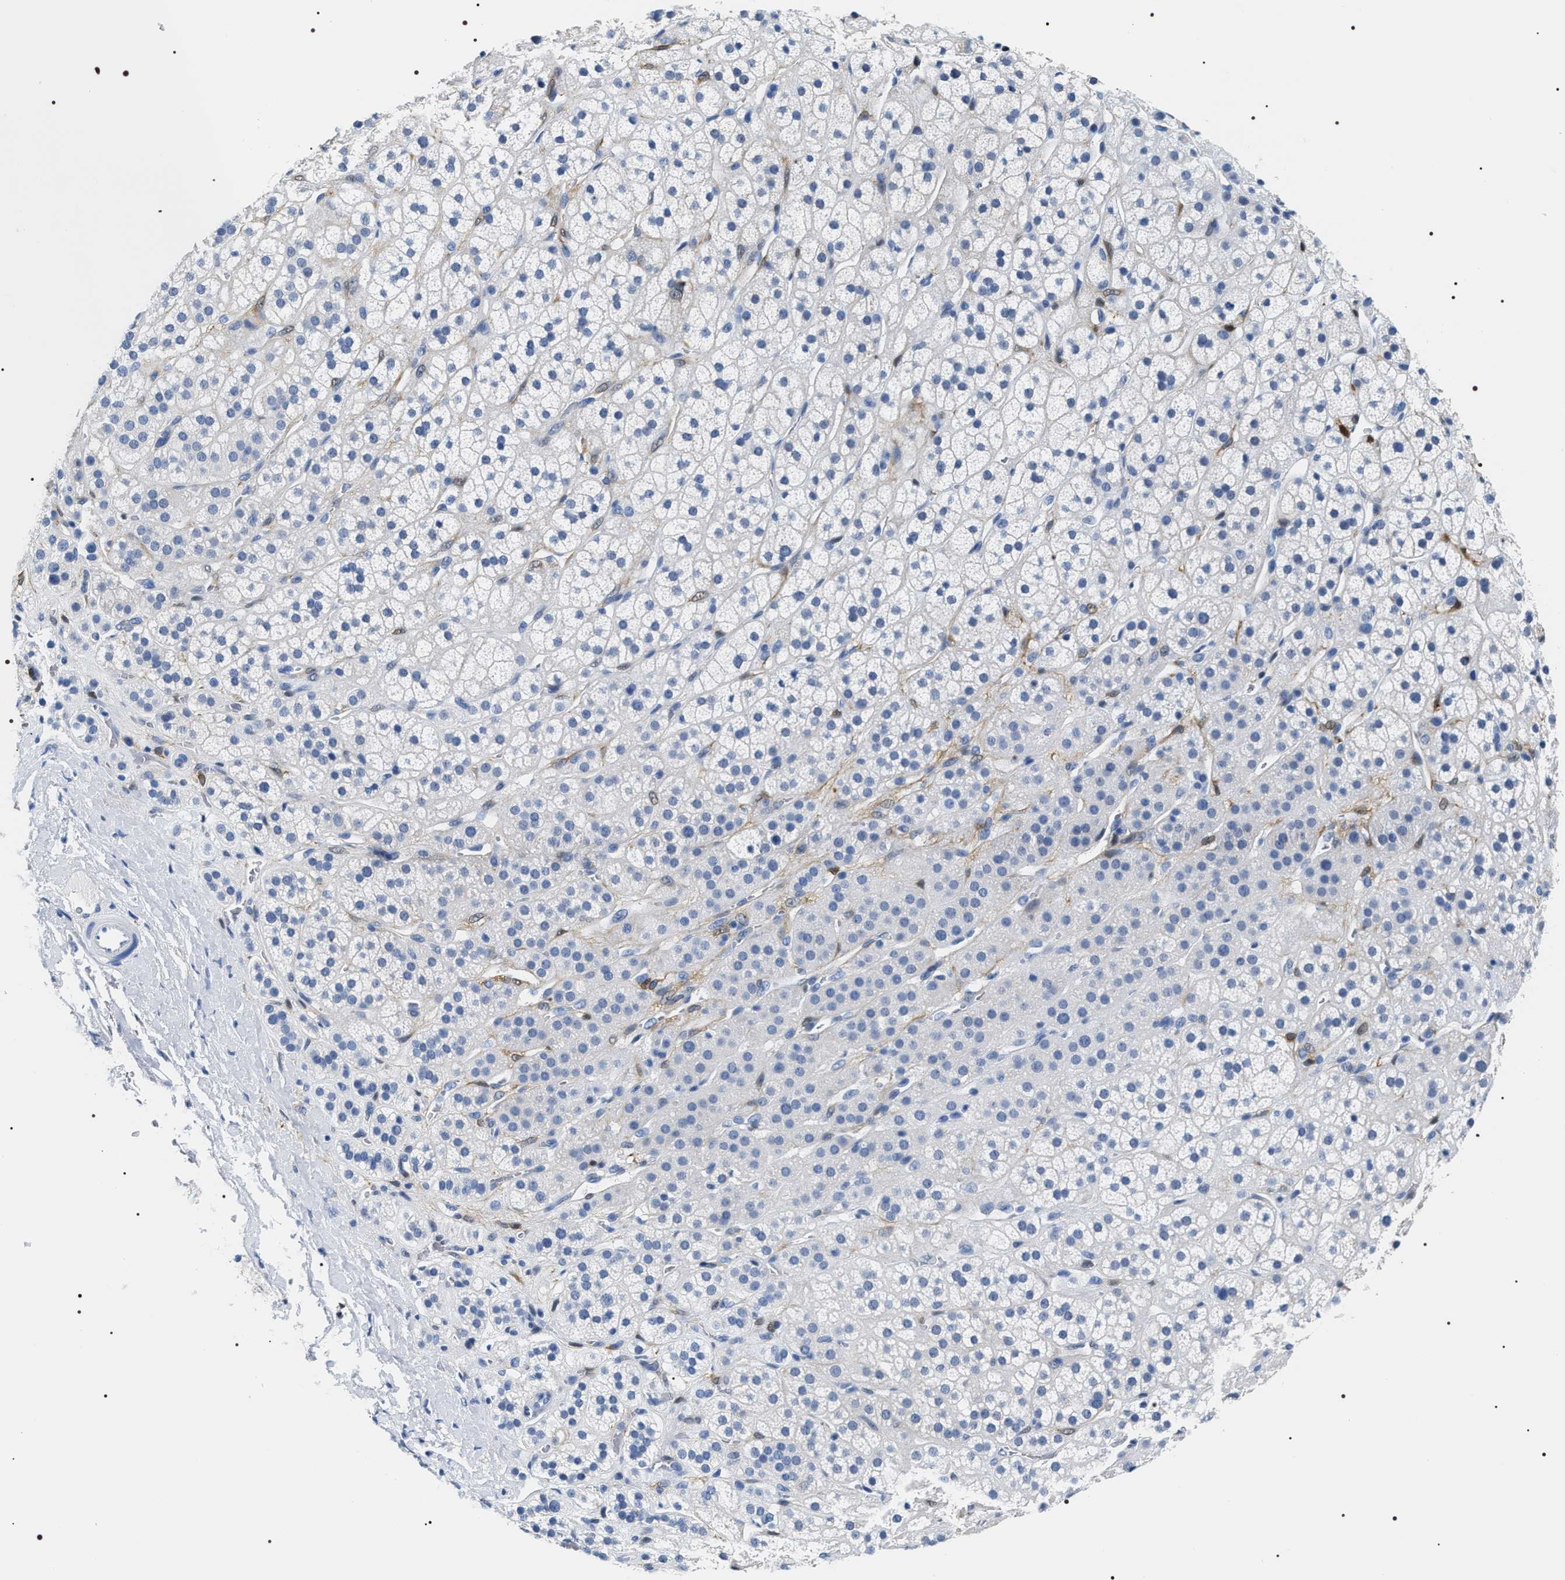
{"staining": {"intensity": "weak", "quantity": "<25%", "location": "cytoplasmic/membranous"}, "tissue": "adrenal gland", "cell_type": "Glandular cells", "image_type": "normal", "snomed": [{"axis": "morphology", "description": "Normal tissue, NOS"}, {"axis": "topography", "description": "Adrenal gland"}], "caption": "Immunohistochemical staining of unremarkable human adrenal gland shows no significant staining in glandular cells.", "gene": "ADH4", "patient": {"sex": "male", "age": 56}}